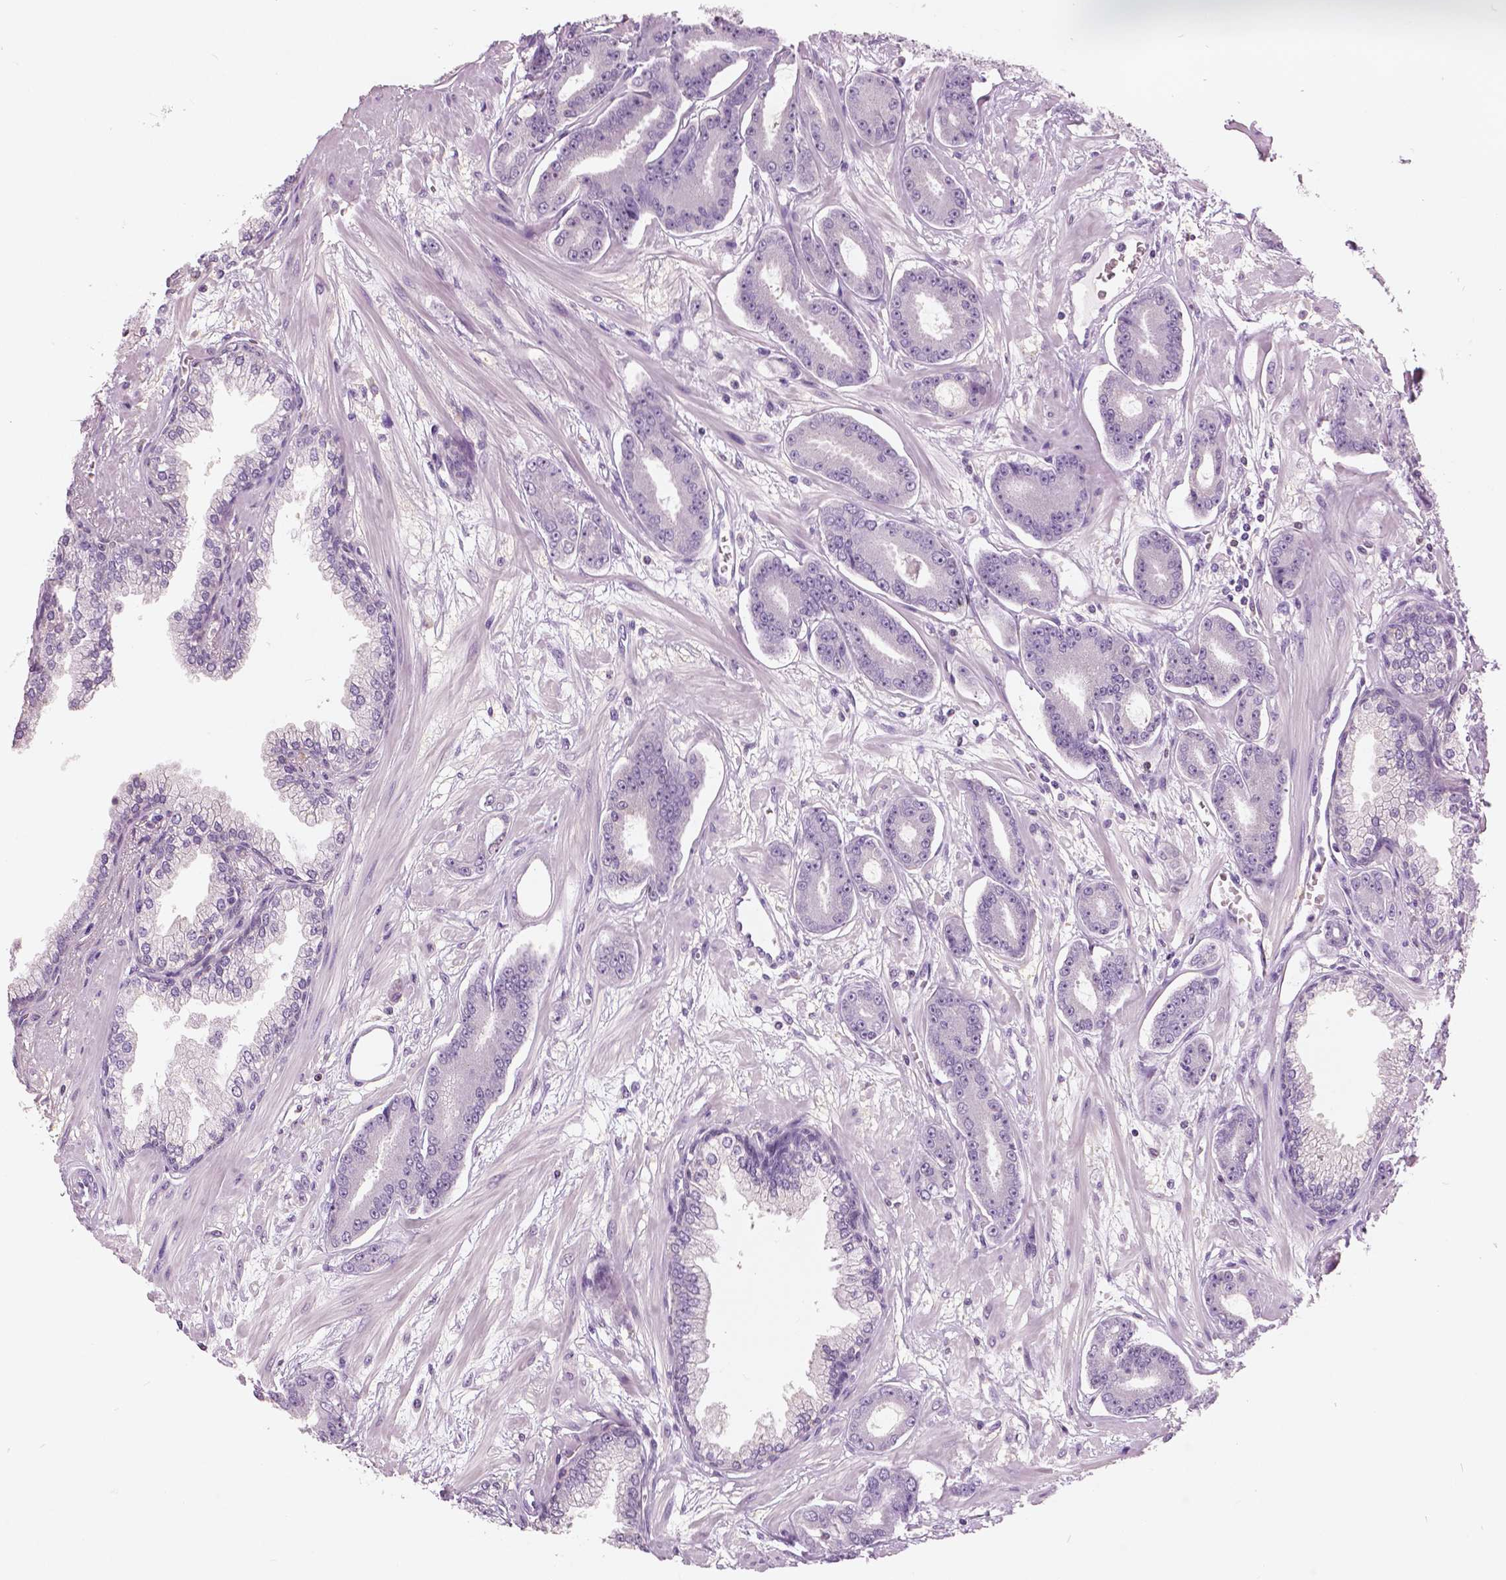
{"staining": {"intensity": "negative", "quantity": "none", "location": "none"}, "tissue": "prostate cancer", "cell_type": "Tumor cells", "image_type": "cancer", "snomed": [{"axis": "morphology", "description": "Adenocarcinoma, Low grade"}, {"axis": "topography", "description": "Prostate"}], "caption": "Protein analysis of low-grade adenocarcinoma (prostate) demonstrates no significant positivity in tumor cells.", "gene": "GALM", "patient": {"sex": "male", "age": 64}}